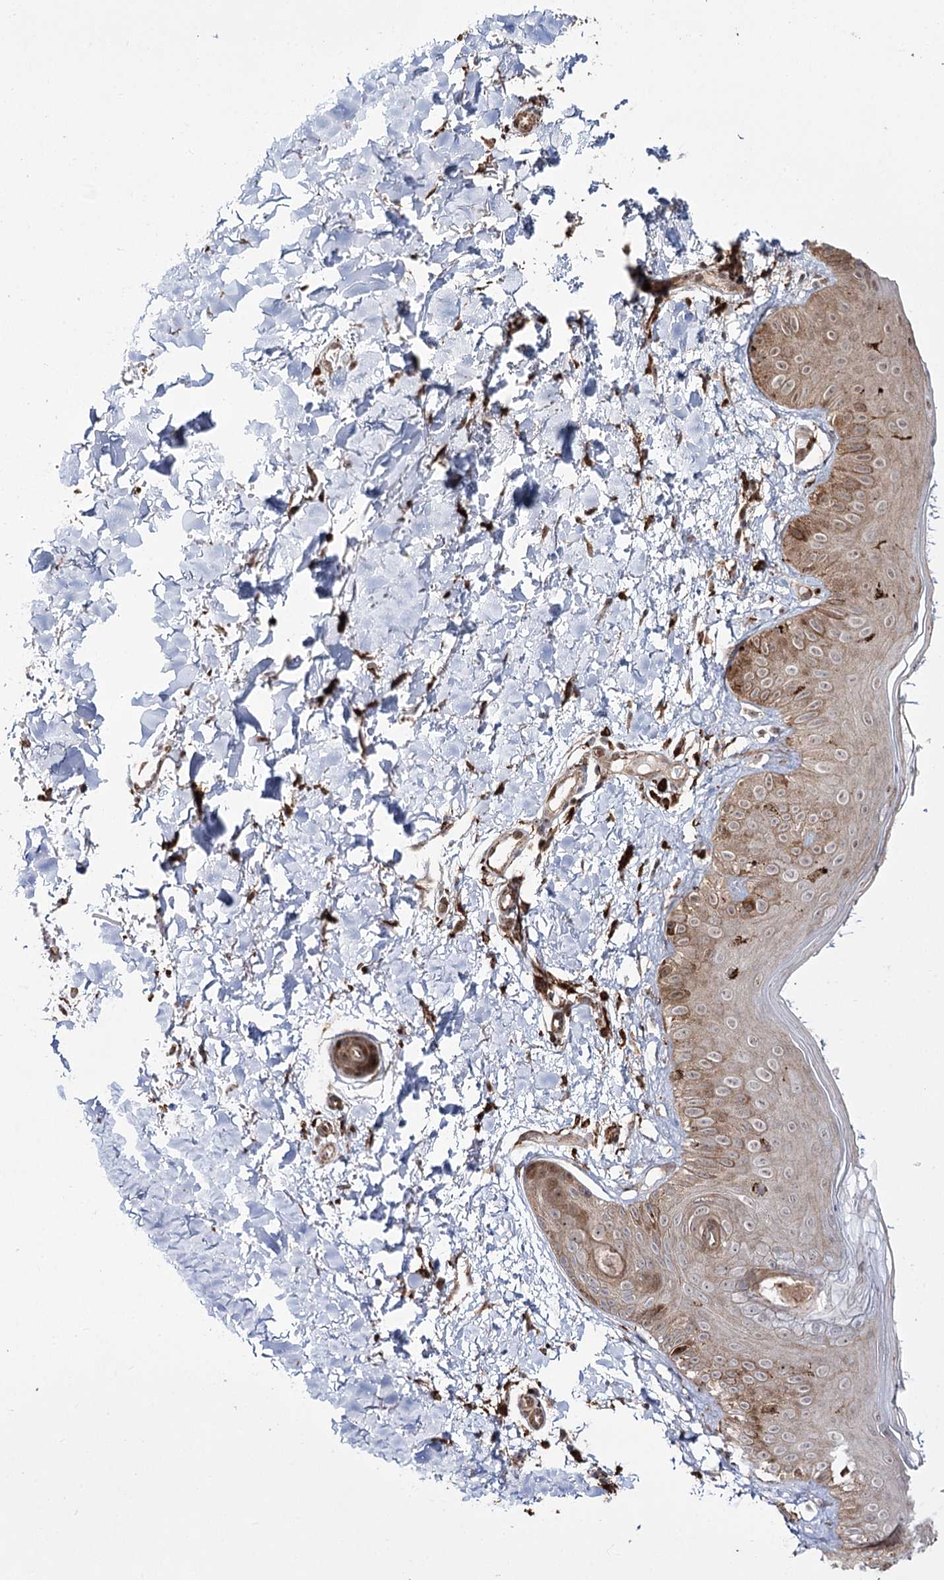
{"staining": {"intensity": "strong", "quantity": ">75%", "location": "cytoplasmic/membranous,nuclear"}, "tissue": "skin", "cell_type": "Fibroblasts", "image_type": "normal", "snomed": [{"axis": "morphology", "description": "Normal tissue, NOS"}, {"axis": "topography", "description": "Skin"}], "caption": "Immunohistochemical staining of unremarkable skin shows >75% levels of strong cytoplasmic/membranous,nuclear protein expression in about >75% of fibroblasts.", "gene": "FANCL", "patient": {"sex": "male", "age": 52}}